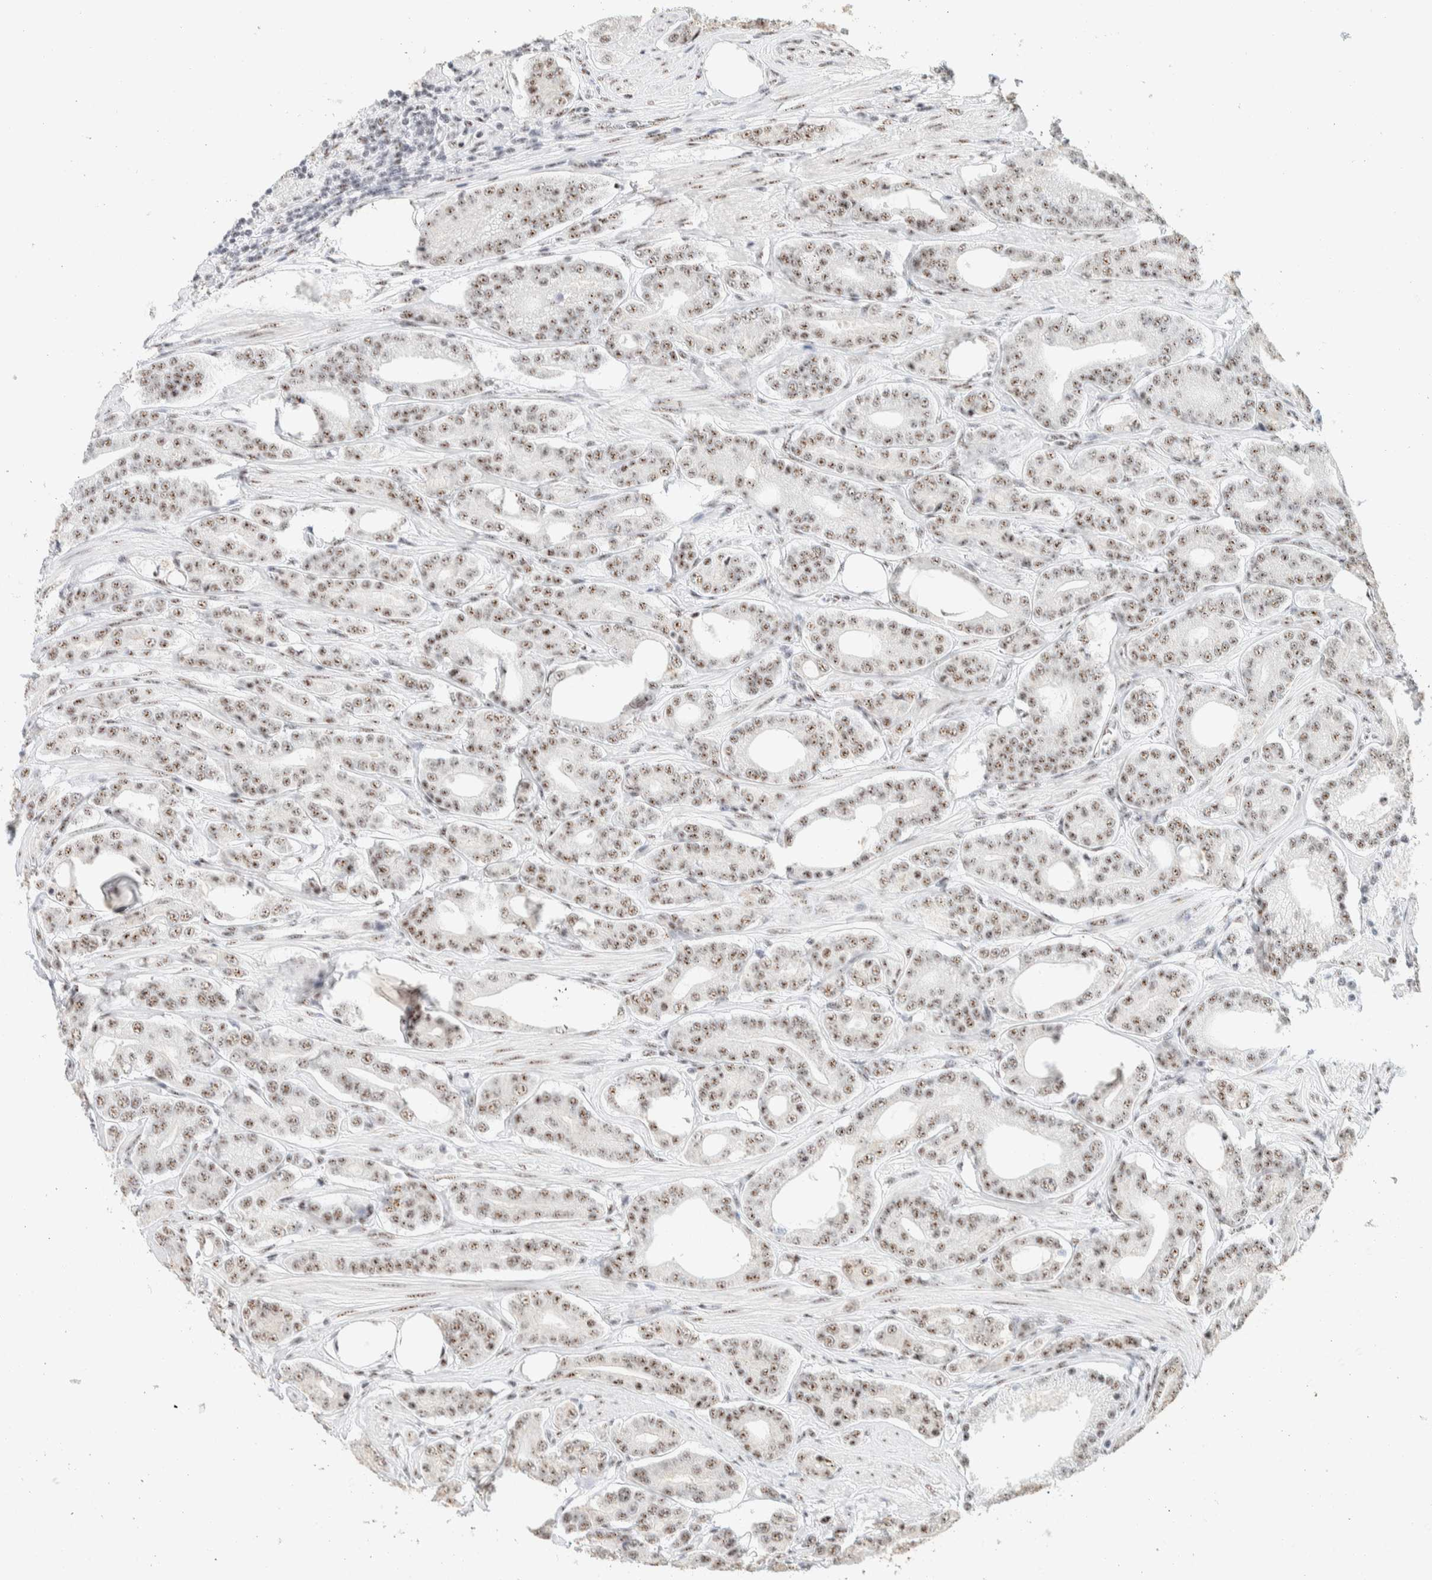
{"staining": {"intensity": "moderate", "quantity": ">75%", "location": "nuclear"}, "tissue": "prostate cancer", "cell_type": "Tumor cells", "image_type": "cancer", "snomed": [{"axis": "morphology", "description": "Adenocarcinoma, High grade"}, {"axis": "topography", "description": "Prostate"}], "caption": "Immunohistochemical staining of human prostate cancer exhibits medium levels of moderate nuclear protein expression in approximately >75% of tumor cells.", "gene": "SON", "patient": {"sex": "male", "age": 71}}